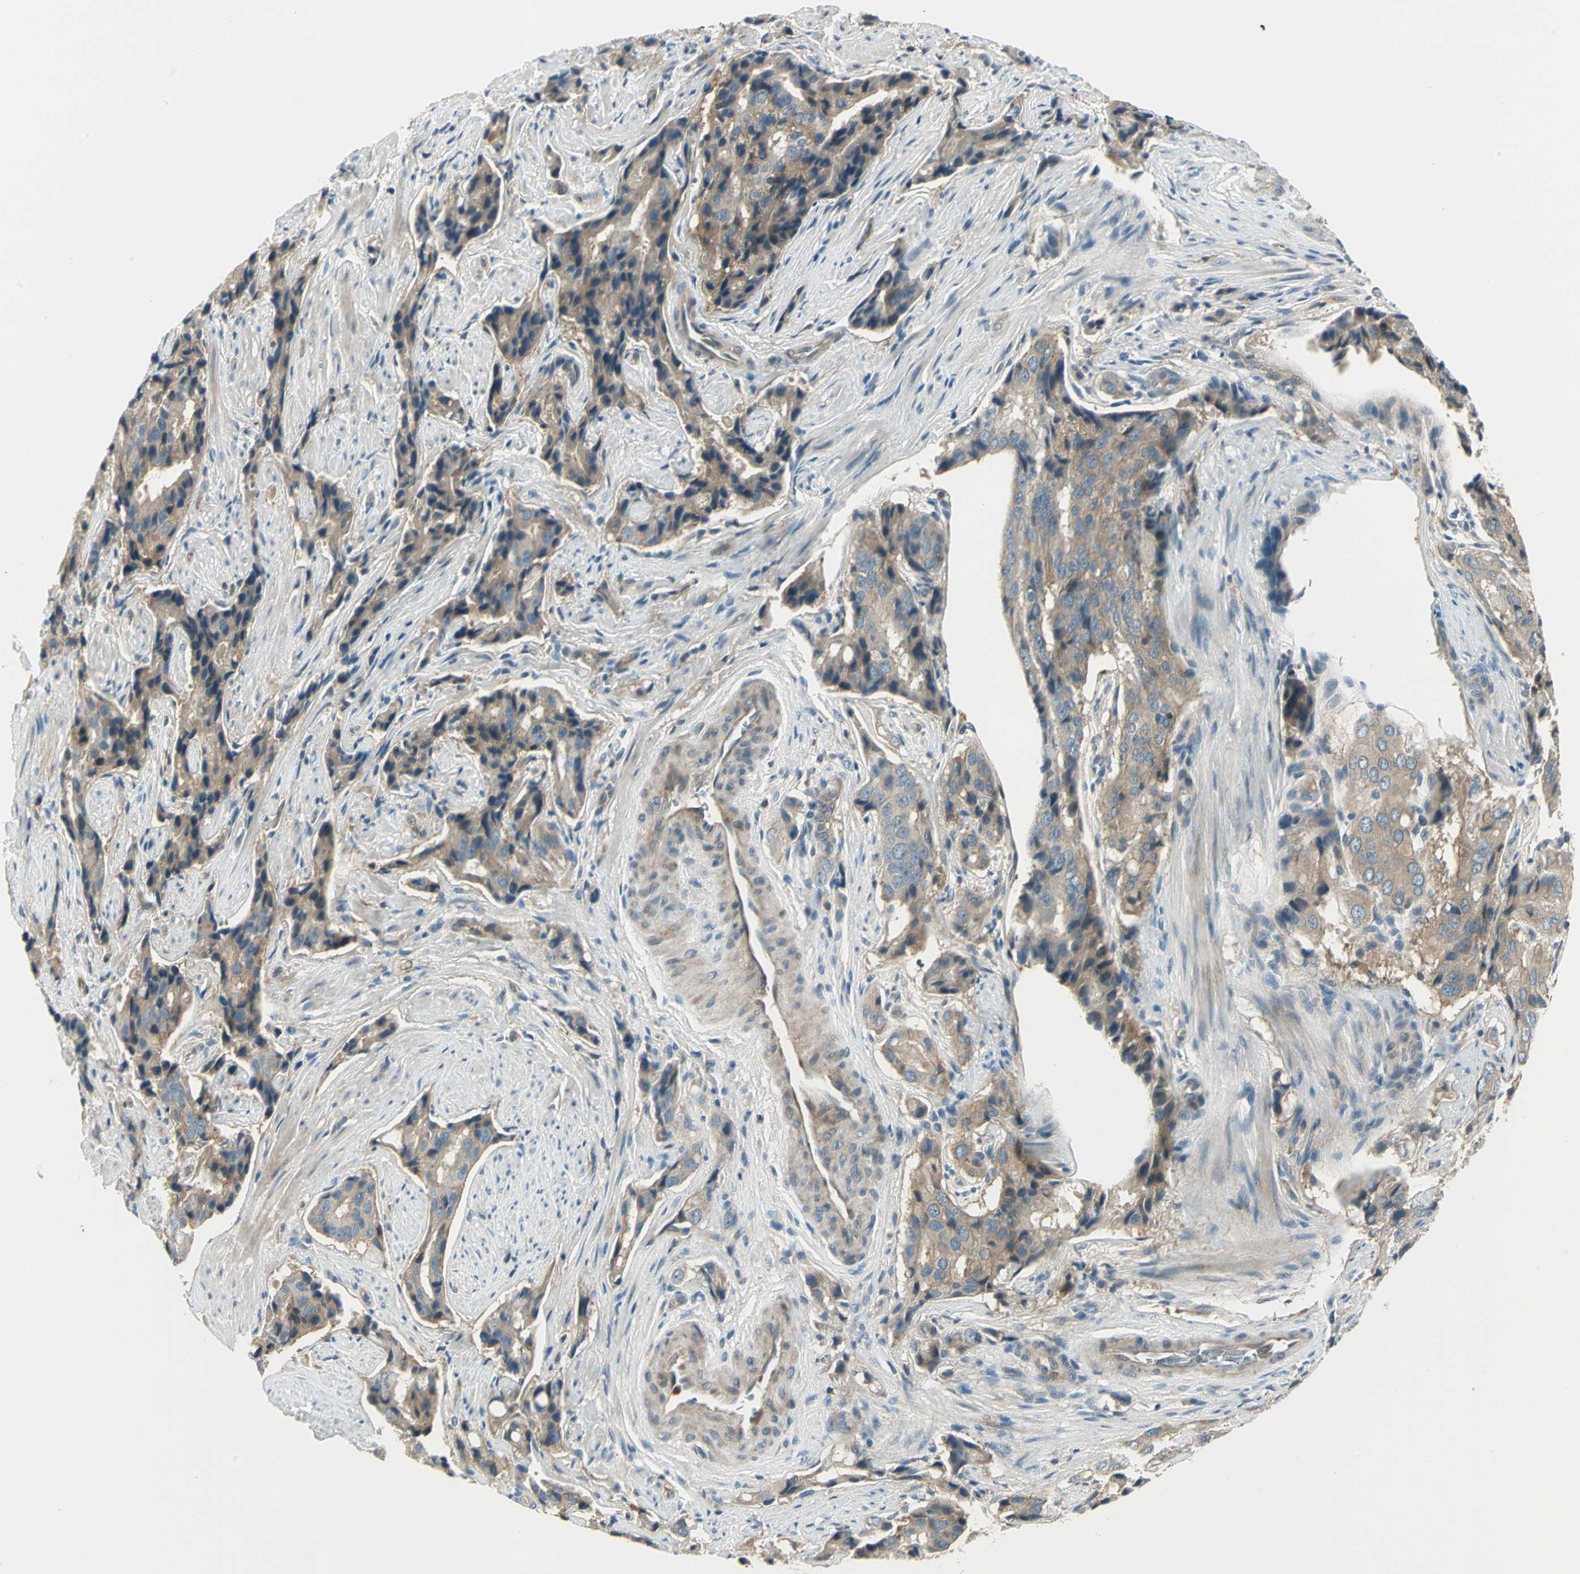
{"staining": {"intensity": "moderate", "quantity": "25%-75%", "location": "cytoplasmic/membranous"}, "tissue": "prostate cancer", "cell_type": "Tumor cells", "image_type": "cancer", "snomed": [{"axis": "morphology", "description": "Adenocarcinoma, High grade"}, {"axis": "topography", "description": "Prostate"}], "caption": "Immunohistochemistry of human prostate cancer (adenocarcinoma (high-grade)) shows medium levels of moderate cytoplasmic/membranous expression in approximately 25%-75% of tumor cells. (brown staining indicates protein expression, while blue staining denotes nuclei).", "gene": "PRKAA1", "patient": {"sex": "male", "age": 58}}